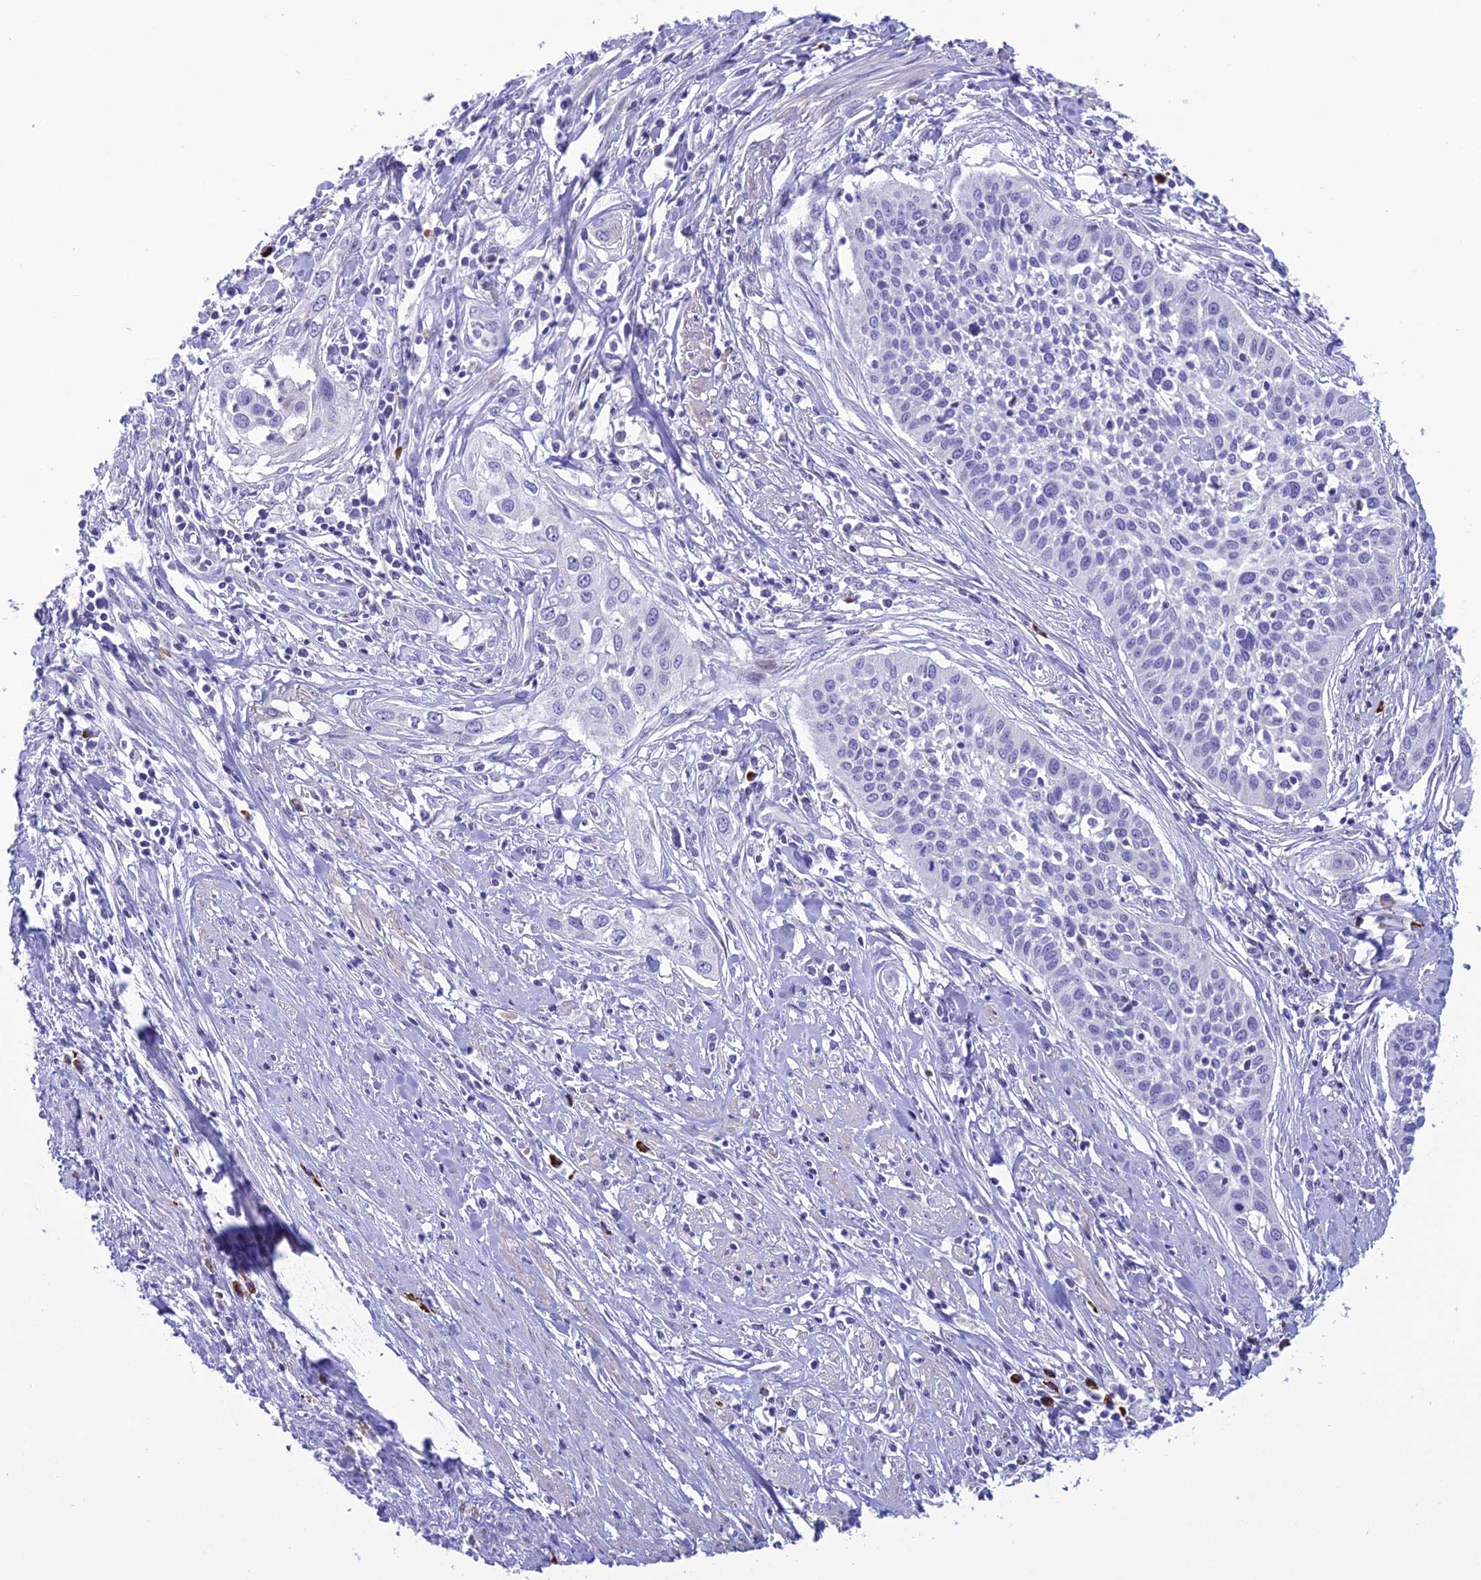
{"staining": {"intensity": "negative", "quantity": "none", "location": "none"}, "tissue": "cervical cancer", "cell_type": "Tumor cells", "image_type": "cancer", "snomed": [{"axis": "morphology", "description": "Squamous cell carcinoma, NOS"}, {"axis": "topography", "description": "Cervix"}], "caption": "The photomicrograph exhibits no staining of tumor cells in squamous cell carcinoma (cervical).", "gene": "CRB2", "patient": {"sex": "female", "age": 34}}